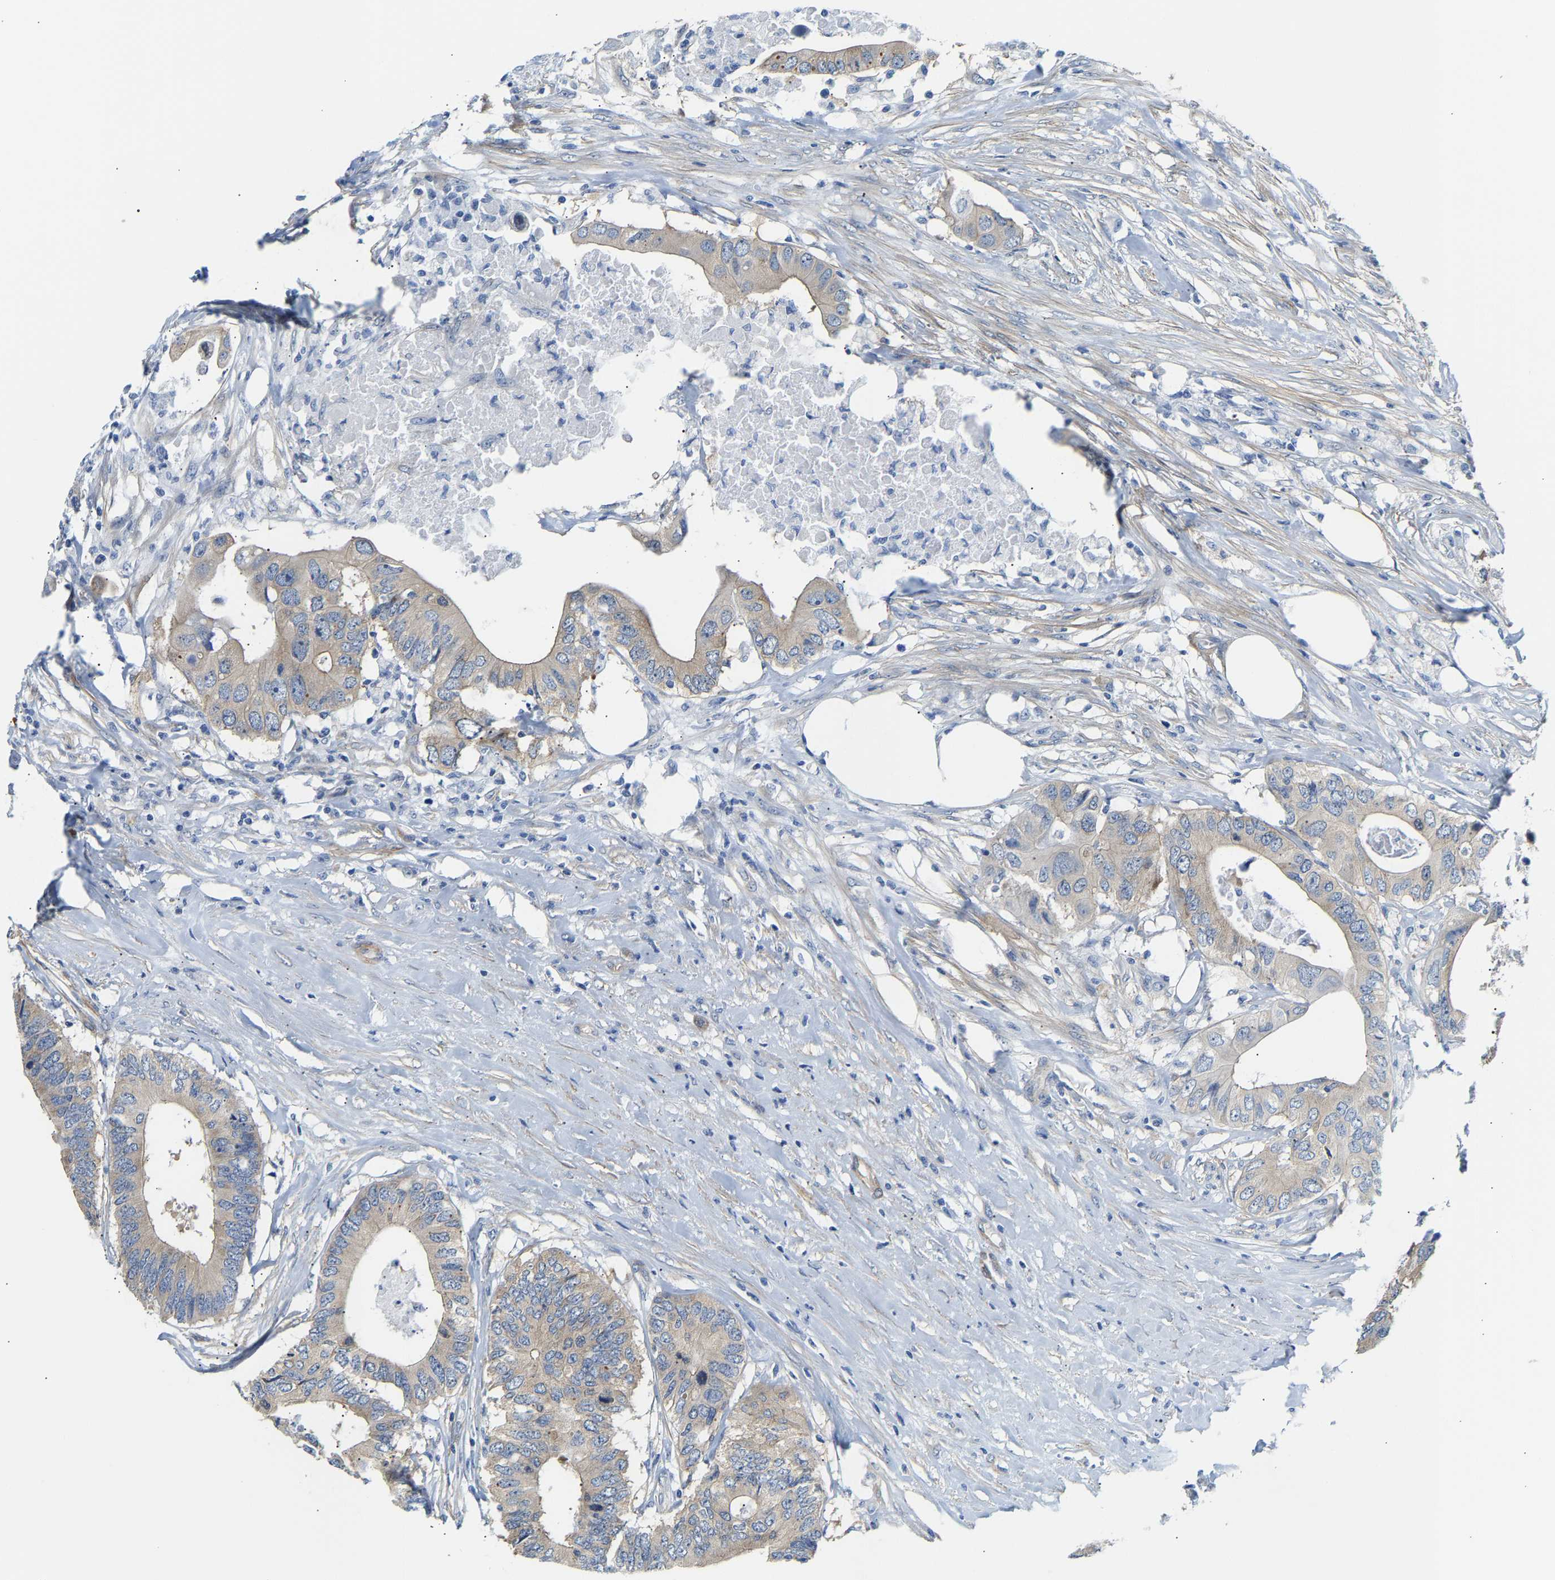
{"staining": {"intensity": "weak", "quantity": "<25%", "location": "cytoplasmic/membranous"}, "tissue": "colorectal cancer", "cell_type": "Tumor cells", "image_type": "cancer", "snomed": [{"axis": "morphology", "description": "Adenocarcinoma, NOS"}, {"axis": "topography", "description": "Colon"}], "caption": "This is an IHC photomicrograph of human colorectal cancer. There is no staining in tumor cells.", "gene": "PAWR", "patient": {"sex": "male", "age": 71}}